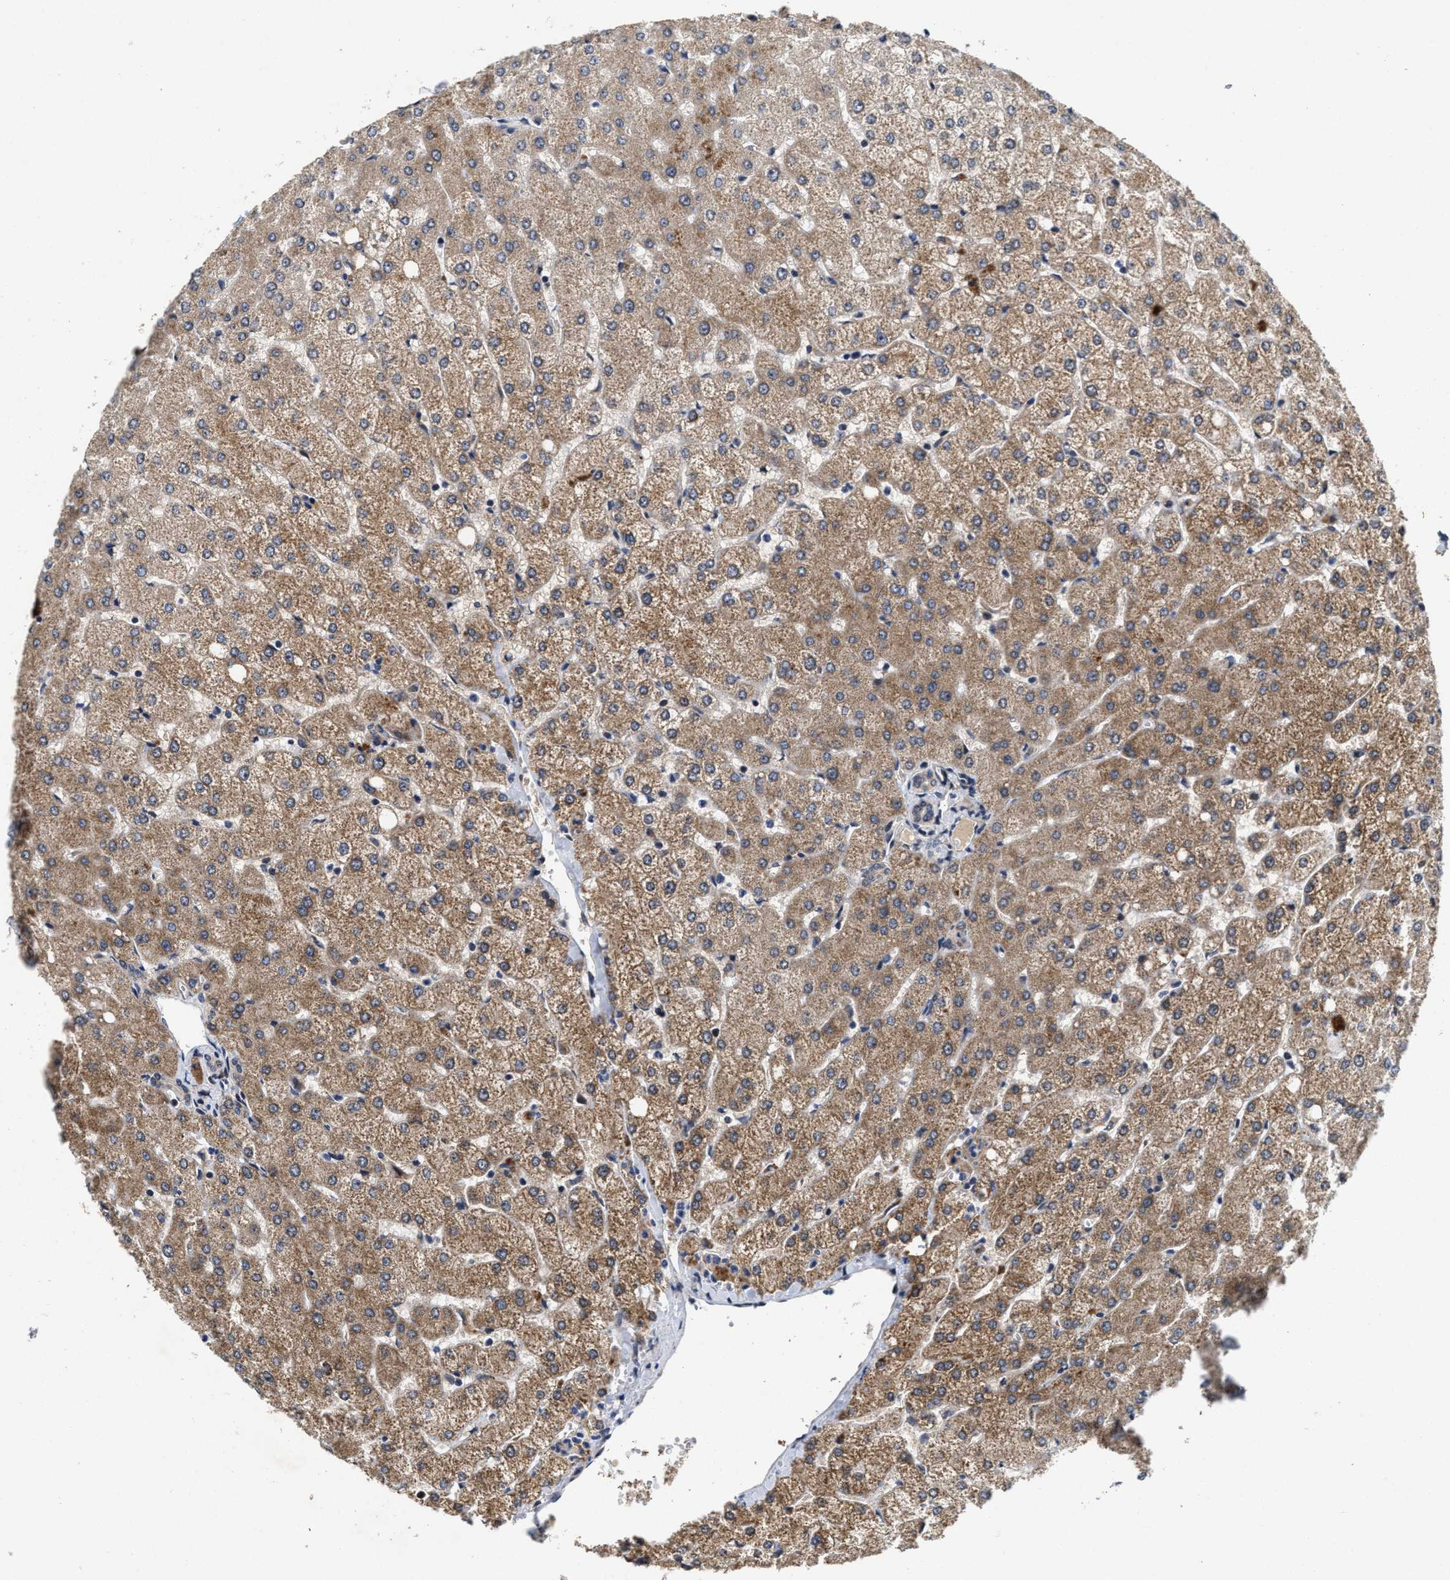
{"staining": {"intensity": "moderate", "quantity": "25%-75%", "location": "cytoplasmic/membranous"}, "tissue": "liver", "cell_type": "Cholangiocytes", "image_type": "normal", "snomed": [{"axis": "morphology", "description": "Normal tissue, NOS"}, {"axis": "topography", "description": "Liver"}], "caption": "IHC histopathology image of unremarkable liver: liver stained using immunohistochemistry exhibits medium levels of moderate protein expression localized specifically in the cytoplasmic/membranous of cholangiocytes, appearing as a cytoplasmic/membranous brown color.", "gene": "SCYL2", "patient": {"sex": "female", "age": 54}}